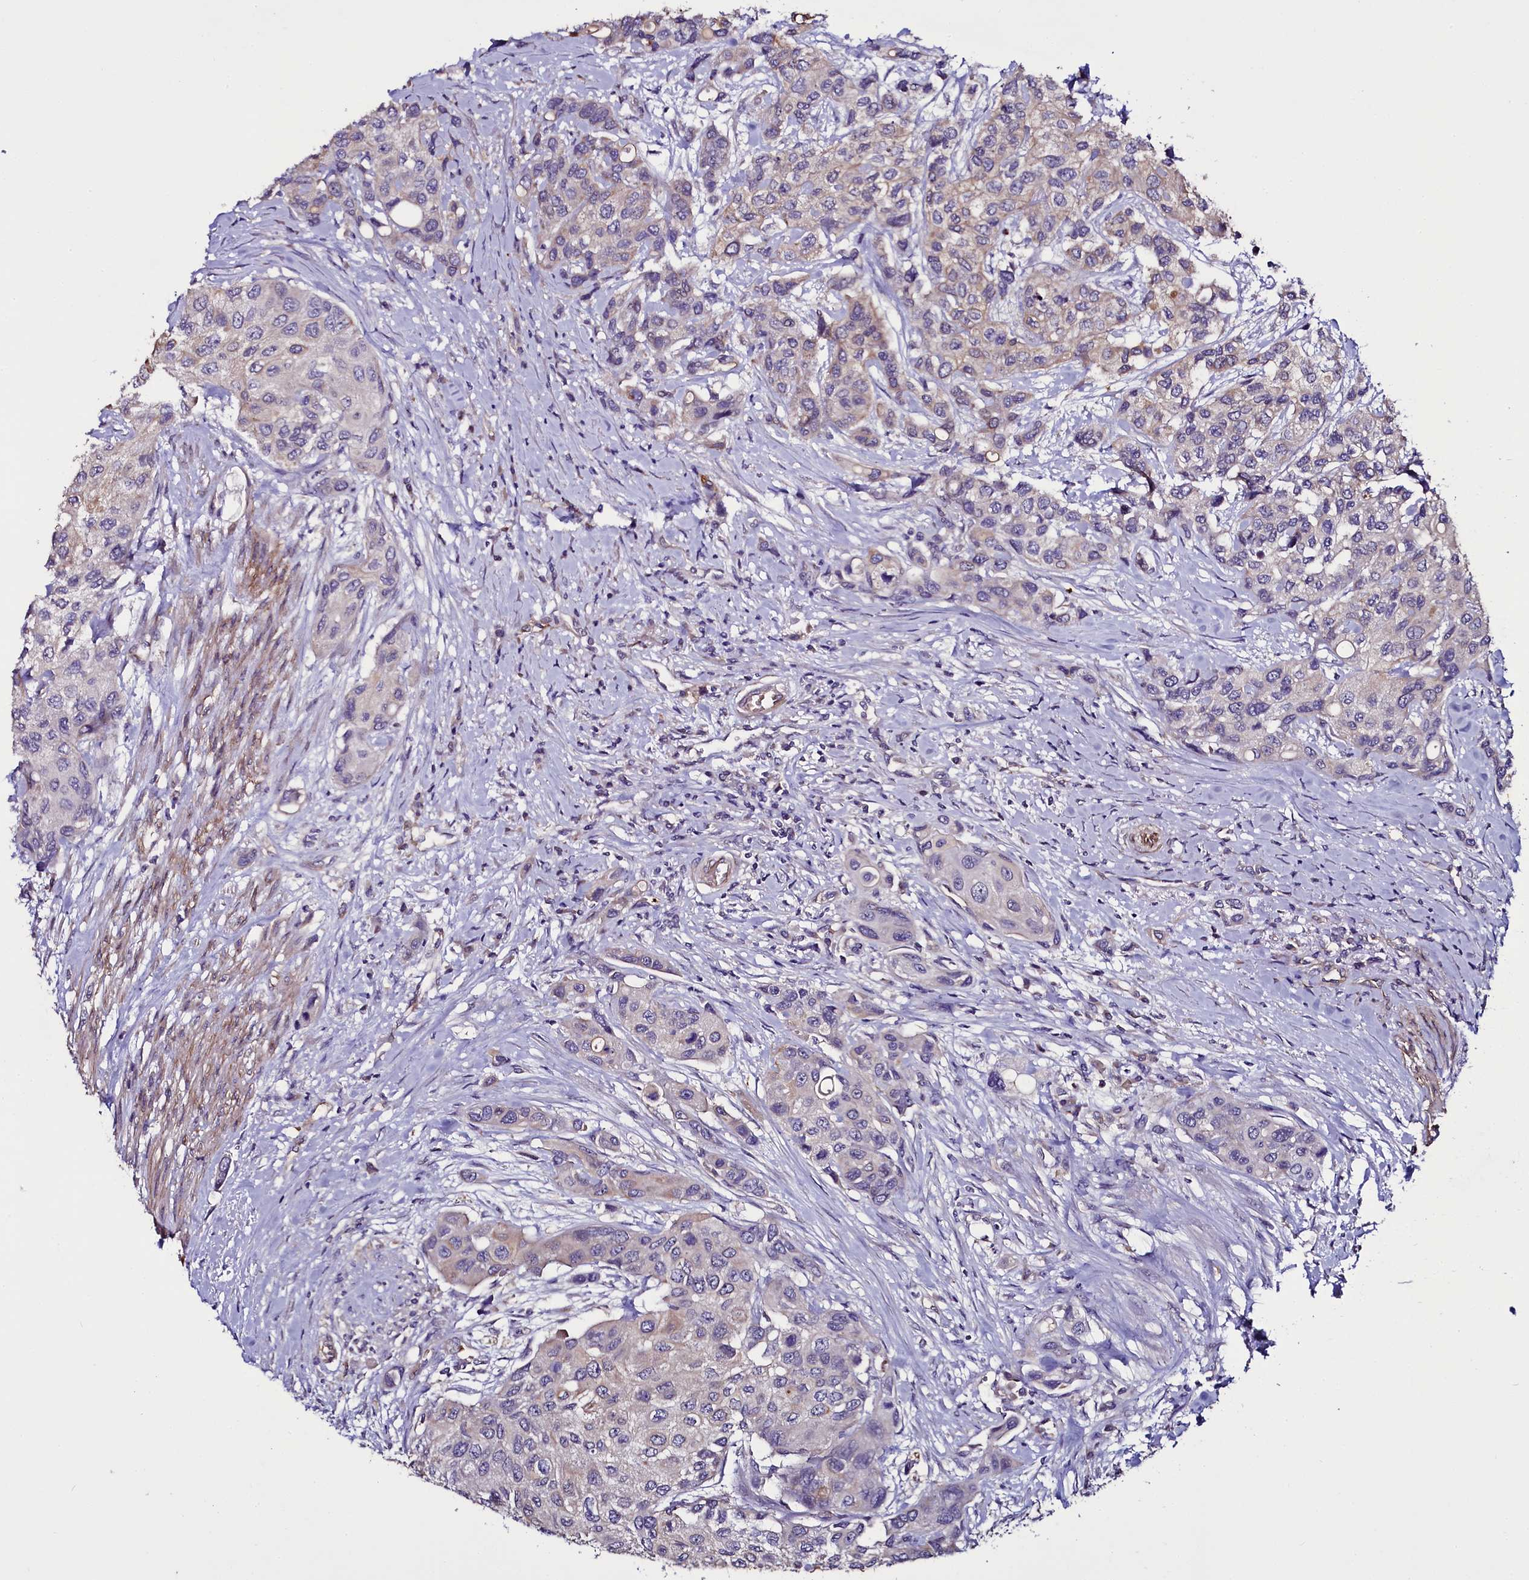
{"staining": {"intensity": "weak", "quantity": "<25%", "location": "cytoplasmic/membranous"}, "tissue": "urothelial cancer", "cell_type": "Tumor cells", "image_type": "cancer", "snomed": [{"axis": "morphology", "description": "Normal tissue, NOS"}, {"axis": "morphology", "description": "Urothelial carcinoma, High grade"}, {"axis": "topography", "description": "Vascular tissue"}, {"axis": "topography", "description": "Urinary bladder"}], "caption": "Urothelial cancer was stained to show a protein in brown. There is no significant positivity in tumor cells.", "gene": "MEX3C", "patient": {"sex": "female", "age": 56}}